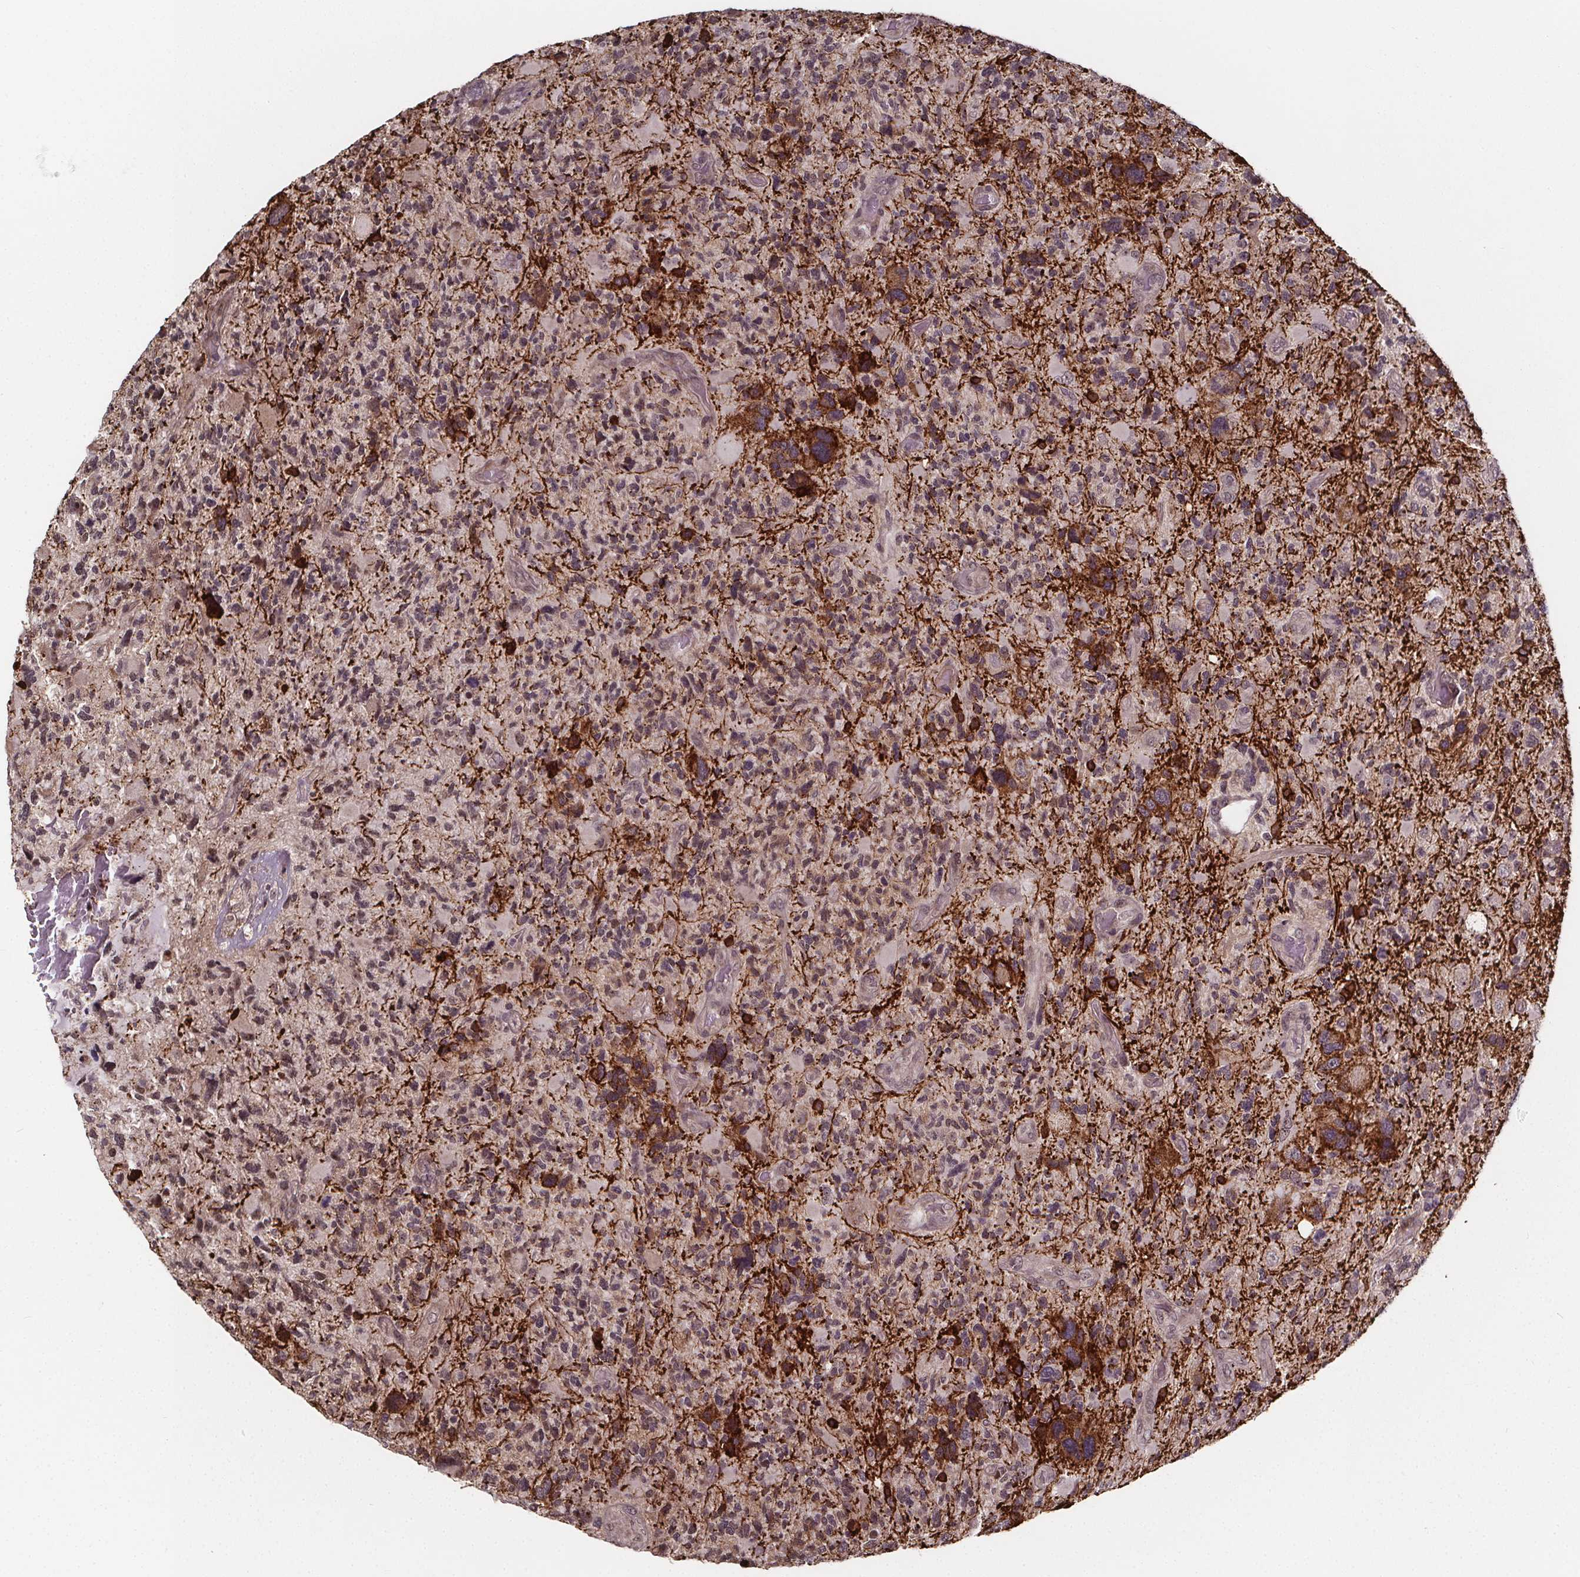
{"staining": {"intensity": "moderate", "quantity": "<25%", "location": "cytoplasmic/membranous"}, "tissue": "glioma", "cell_type": "Tumor cells", "image_type": "cancer", "snomed": [{"axis": "morphology", "description": "Glioma, malignant, High grade"}, {"axis": "topography", "description": "Brain"}], "caption": "Immunohistochemistry (IHC) (DAB) staining of human glioma demonstrates moderate cytoplasmic/membranous protein expression in about <25% of tumor cells.", "gene": "DDIT3", "patient": {"sex": "female", "age": 71}}